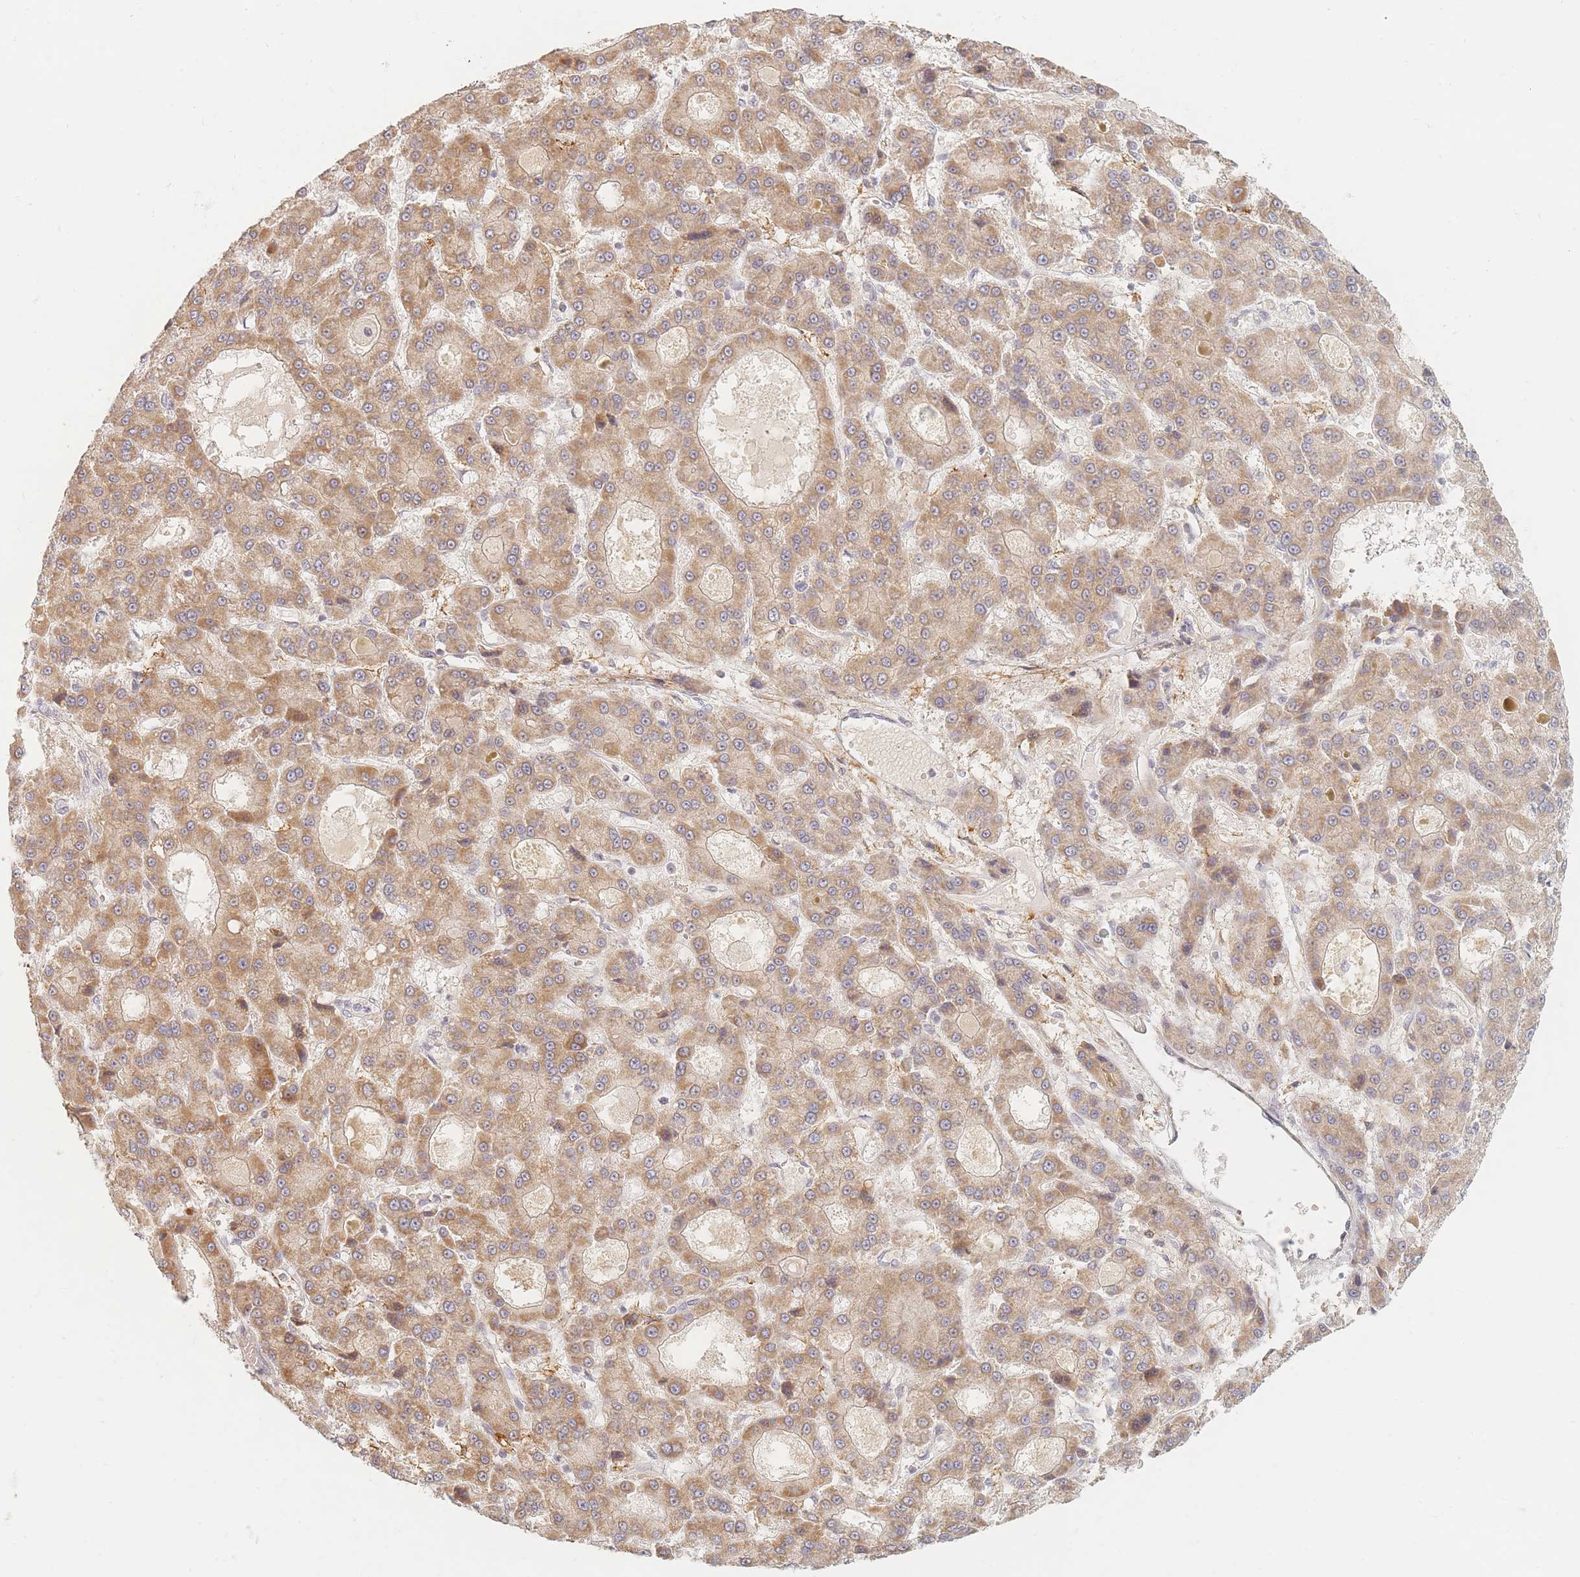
{"staining": {"intensity": "moderate", "quantity": ">75%", "location": "cytoplasmic/membranous"}, "tissue": "liver cancer", "cell_type": "Tumor cells", "image_type": "cancer", "snomed": [{"axis": "morphology", "description": "Carcinoma, Hepatocellular, NOS"}, {"axis": "topography", "description": "Liver"}], "caption": "Human liver cancer (hepatocellular carcinoma) stained with a brown dye displays moderate cytoplasmic/membranous positive expression in approximately >75% of tumor cells.", "gene": "ZKSCAN7", "patient": {"sex": "male", "age": 70}}